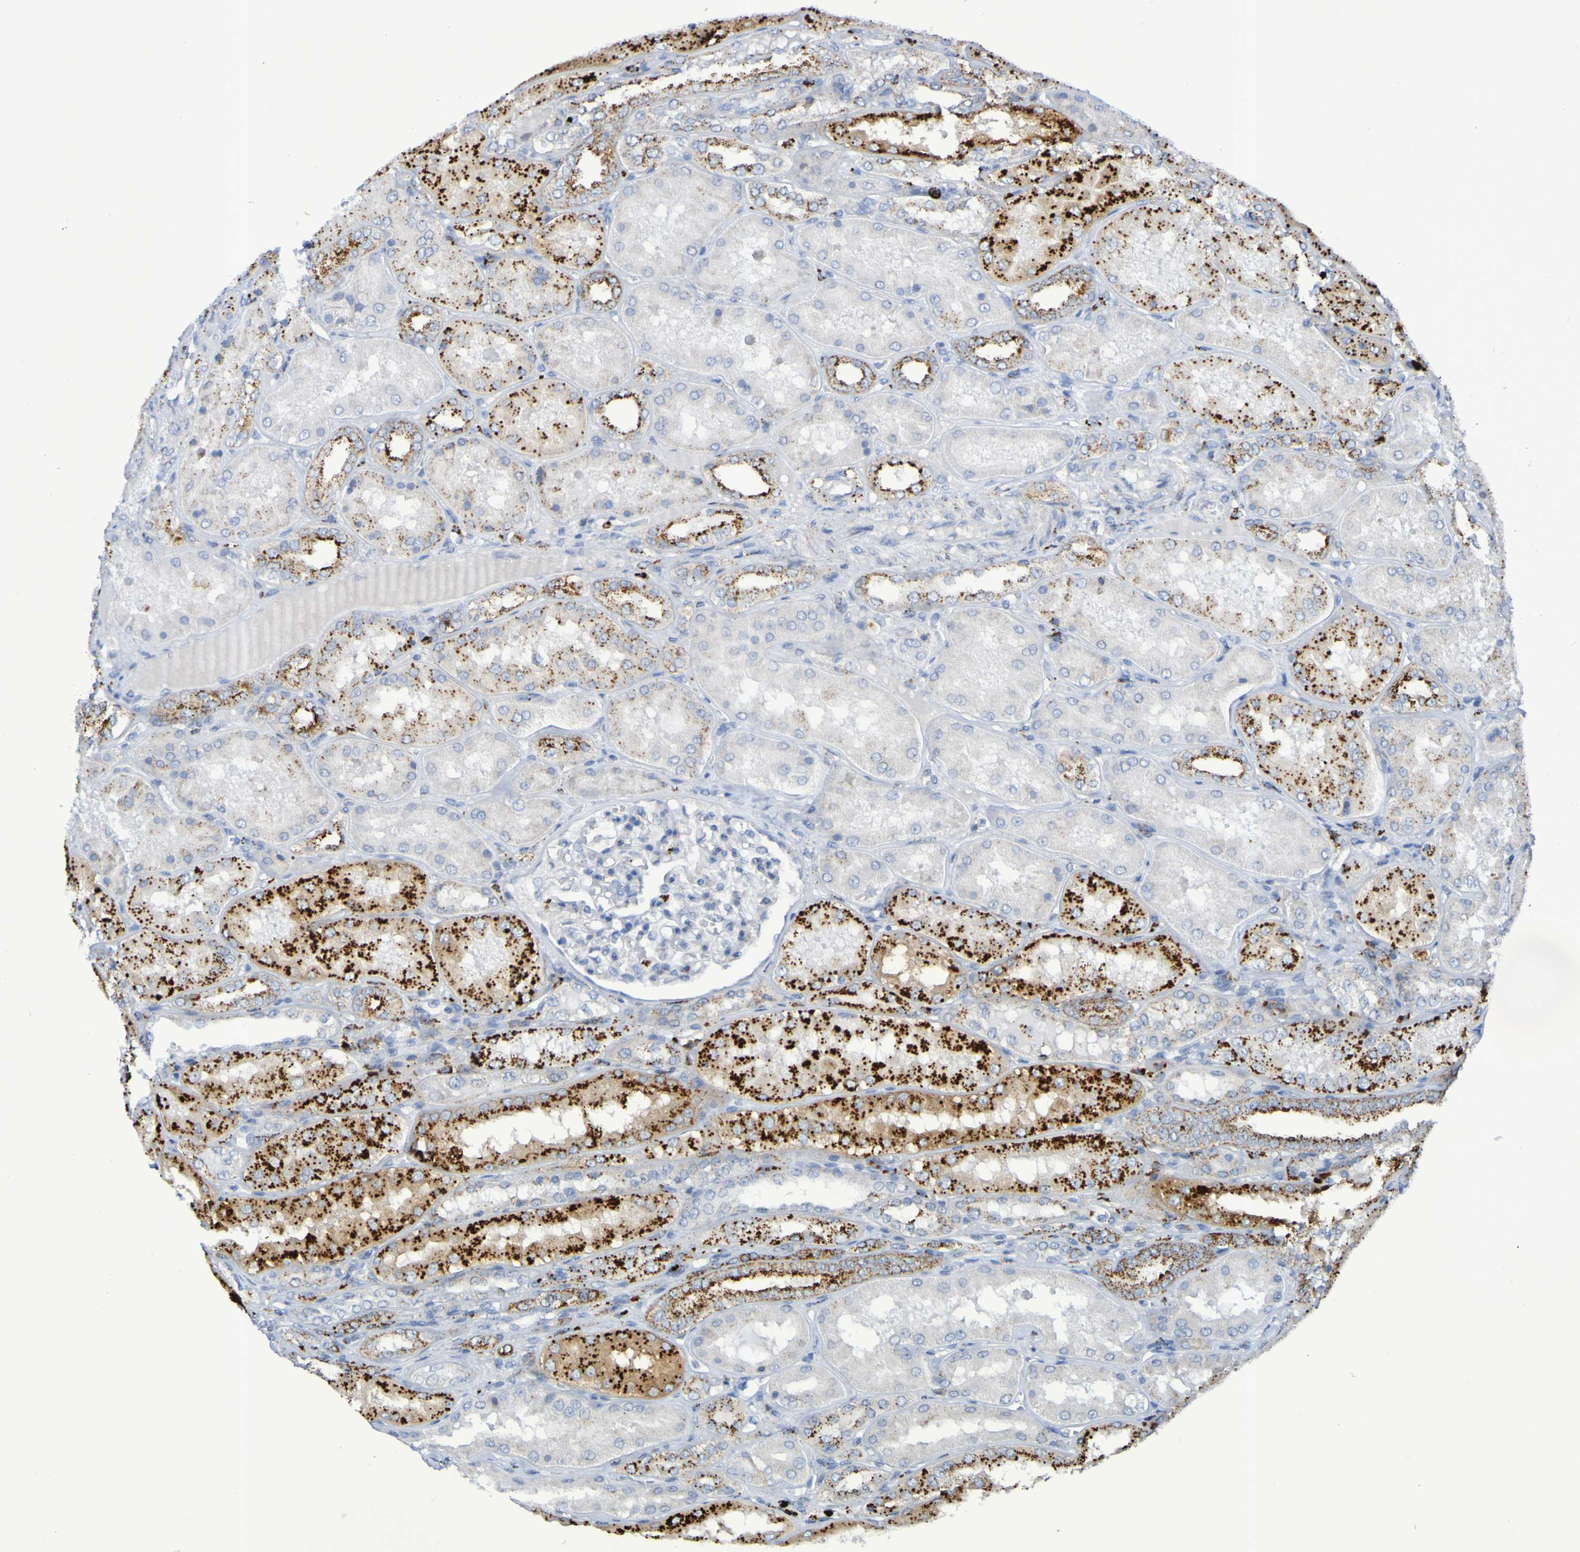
{"staining": {"intensity": "moderate", "quantity": "<25%", "location": "cytoplasmic/membranous"}, "tissue": "kidney", "cell_type": "Cells in glomeruli", "image_type": "normal", "snomed": [{"axis": "morphology", "description": "Normal tissue, NOS"}, {"axis": "topography", "description": "Kidney"}], "caption": "This is a micrograph of immunohistochemistry staining of normal kidney, which shows moderate expression in the cytoplasmic/membranous of cells in glomeruli.", "gene": "TPH1", "patient": {"sex": "female", "age": 56}}